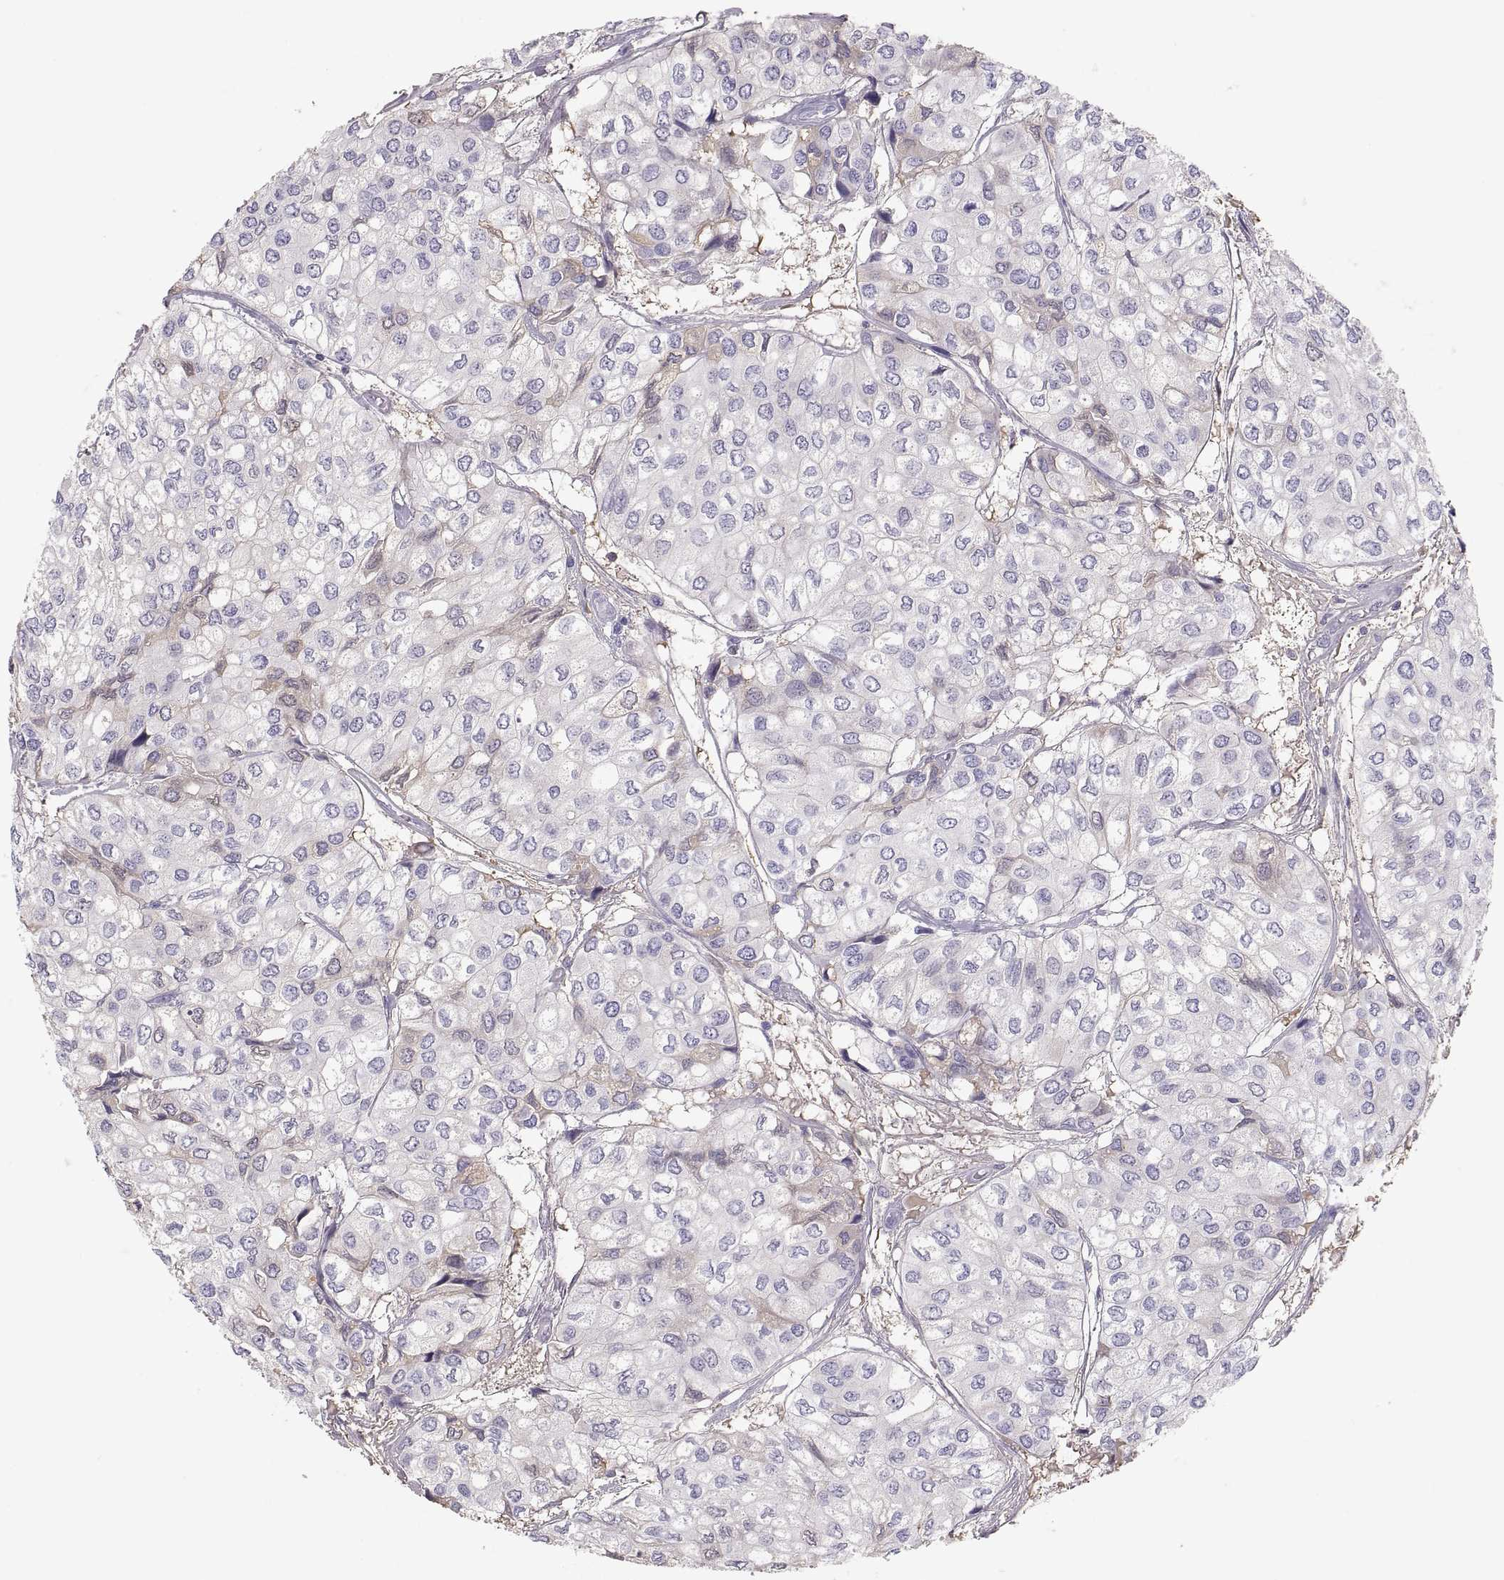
{"staining": {"intensity": "negative", "quantity": "none", "location": "none"}, "tissue": "urothelial cancer", "cell_type": "Tumor cells", "image_type": "cancer", "snomed": [{"axis": "morphology", "description": "Urothelial carcinoma, High grade"}, {"axis": "topography", "description": "Urinary bladder"}], "caption": "A high-resolution image shows immunohistochemistry (IHC) staining of urothelial cancer, which demonstrates no significant staining in tumor cells.", "gene": "MAGEB2", "patient": {"sex": "male", "age": 73}}